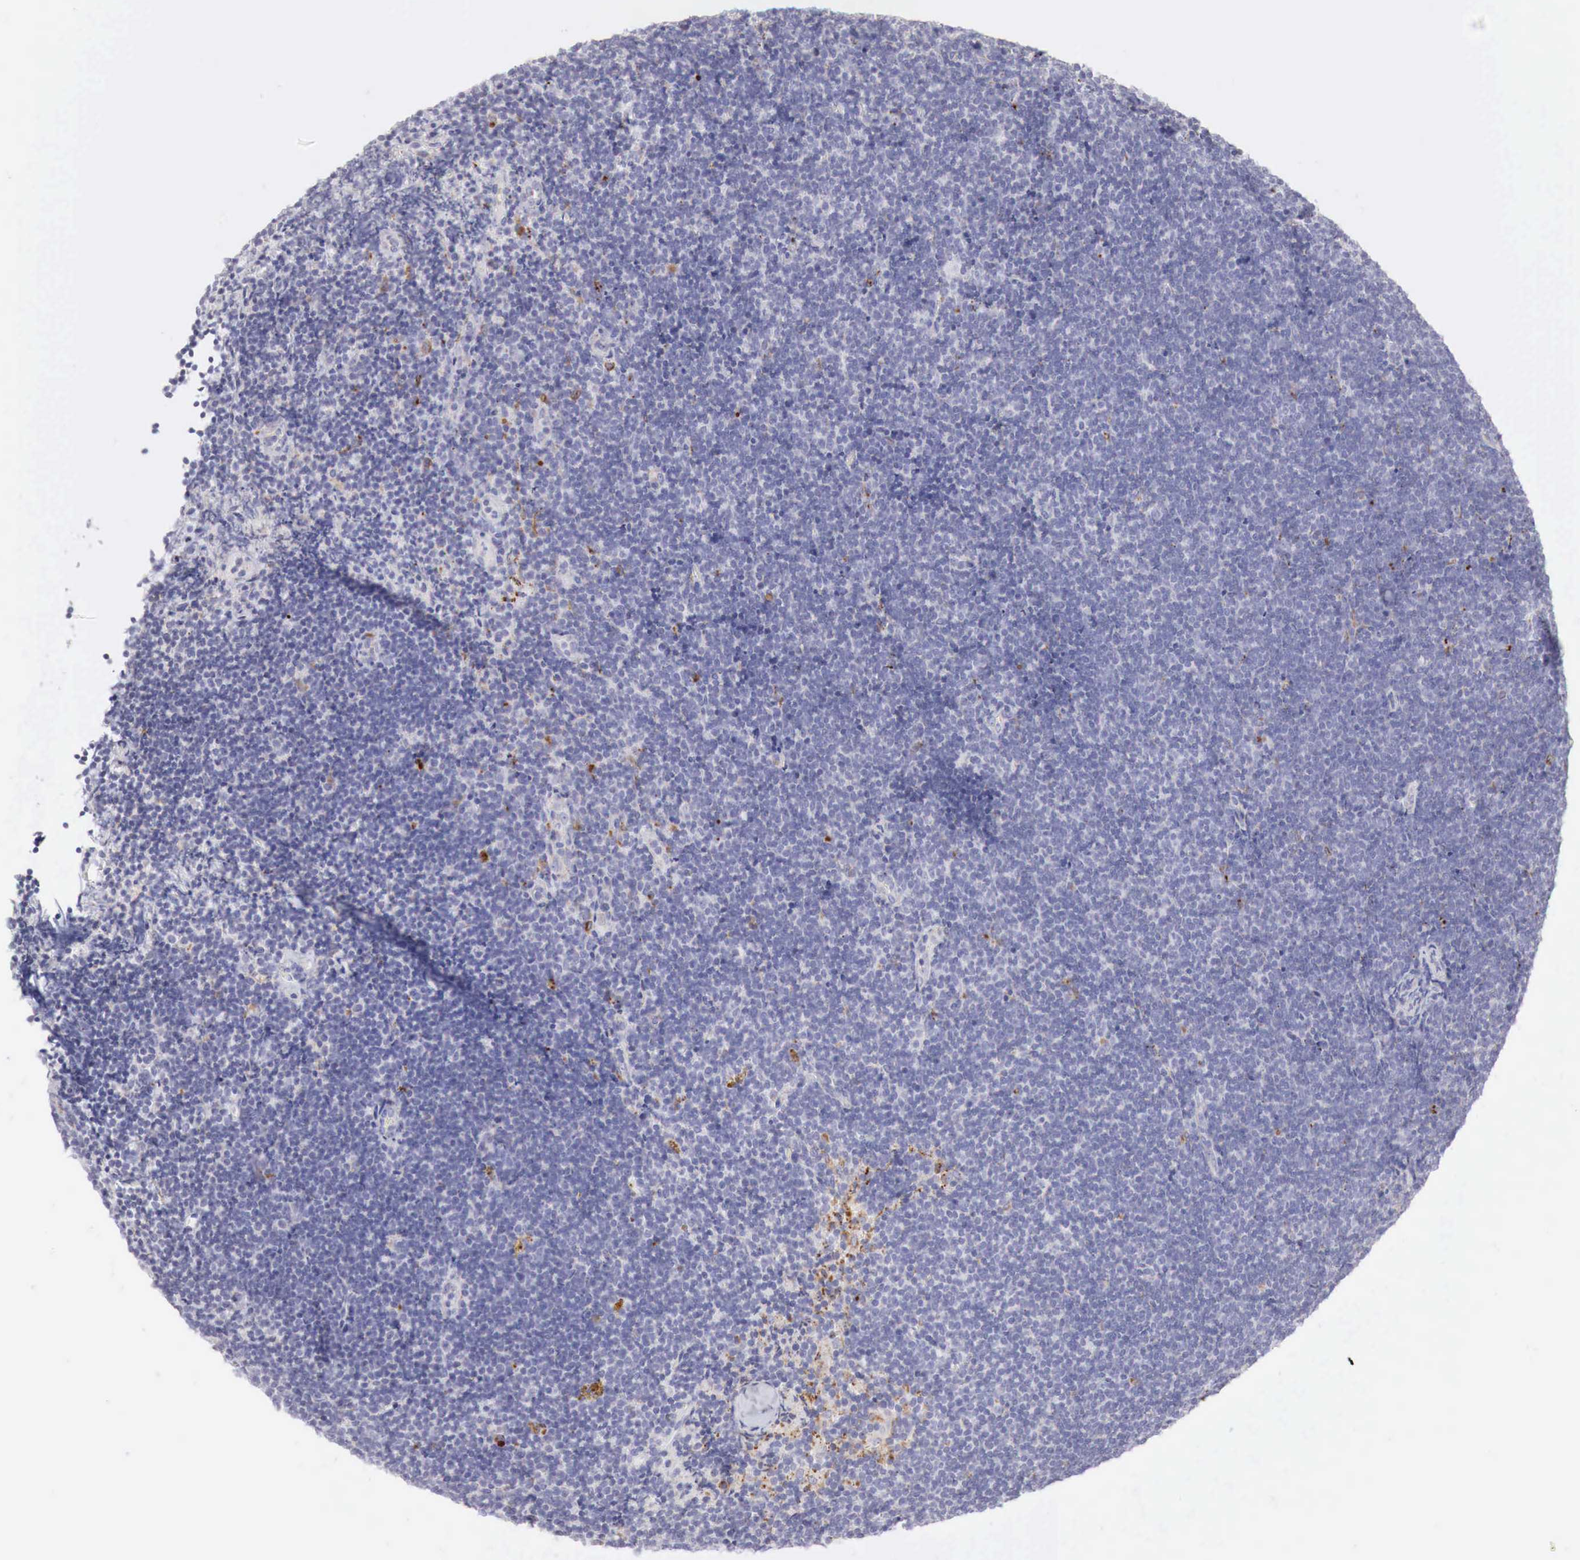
{"staining": {"intensity": "negative", "quantity": "none", "location": "none"}, "tissue": "lymphoma", "cell_type": "Tumor cells", "image_type": "cancer", "snomed": [{"axis": "morphology", "description": "Malignant lymphoma, non-Hodgkin's type, Low grade"}, {"axis": "topography", "description": "Lymph node"}], "caption": "An immunohistochemistry image of lymphoma is shown. There is no staining in tumor cells of lymphoma. The staining was performed using DAB to visualize the protein expression in brown, while the nuclei were stained in blue with hematoxylin (Magnification: 20x).", "gene": "GLA", "patient": {"sex": "female", "age": 51}}